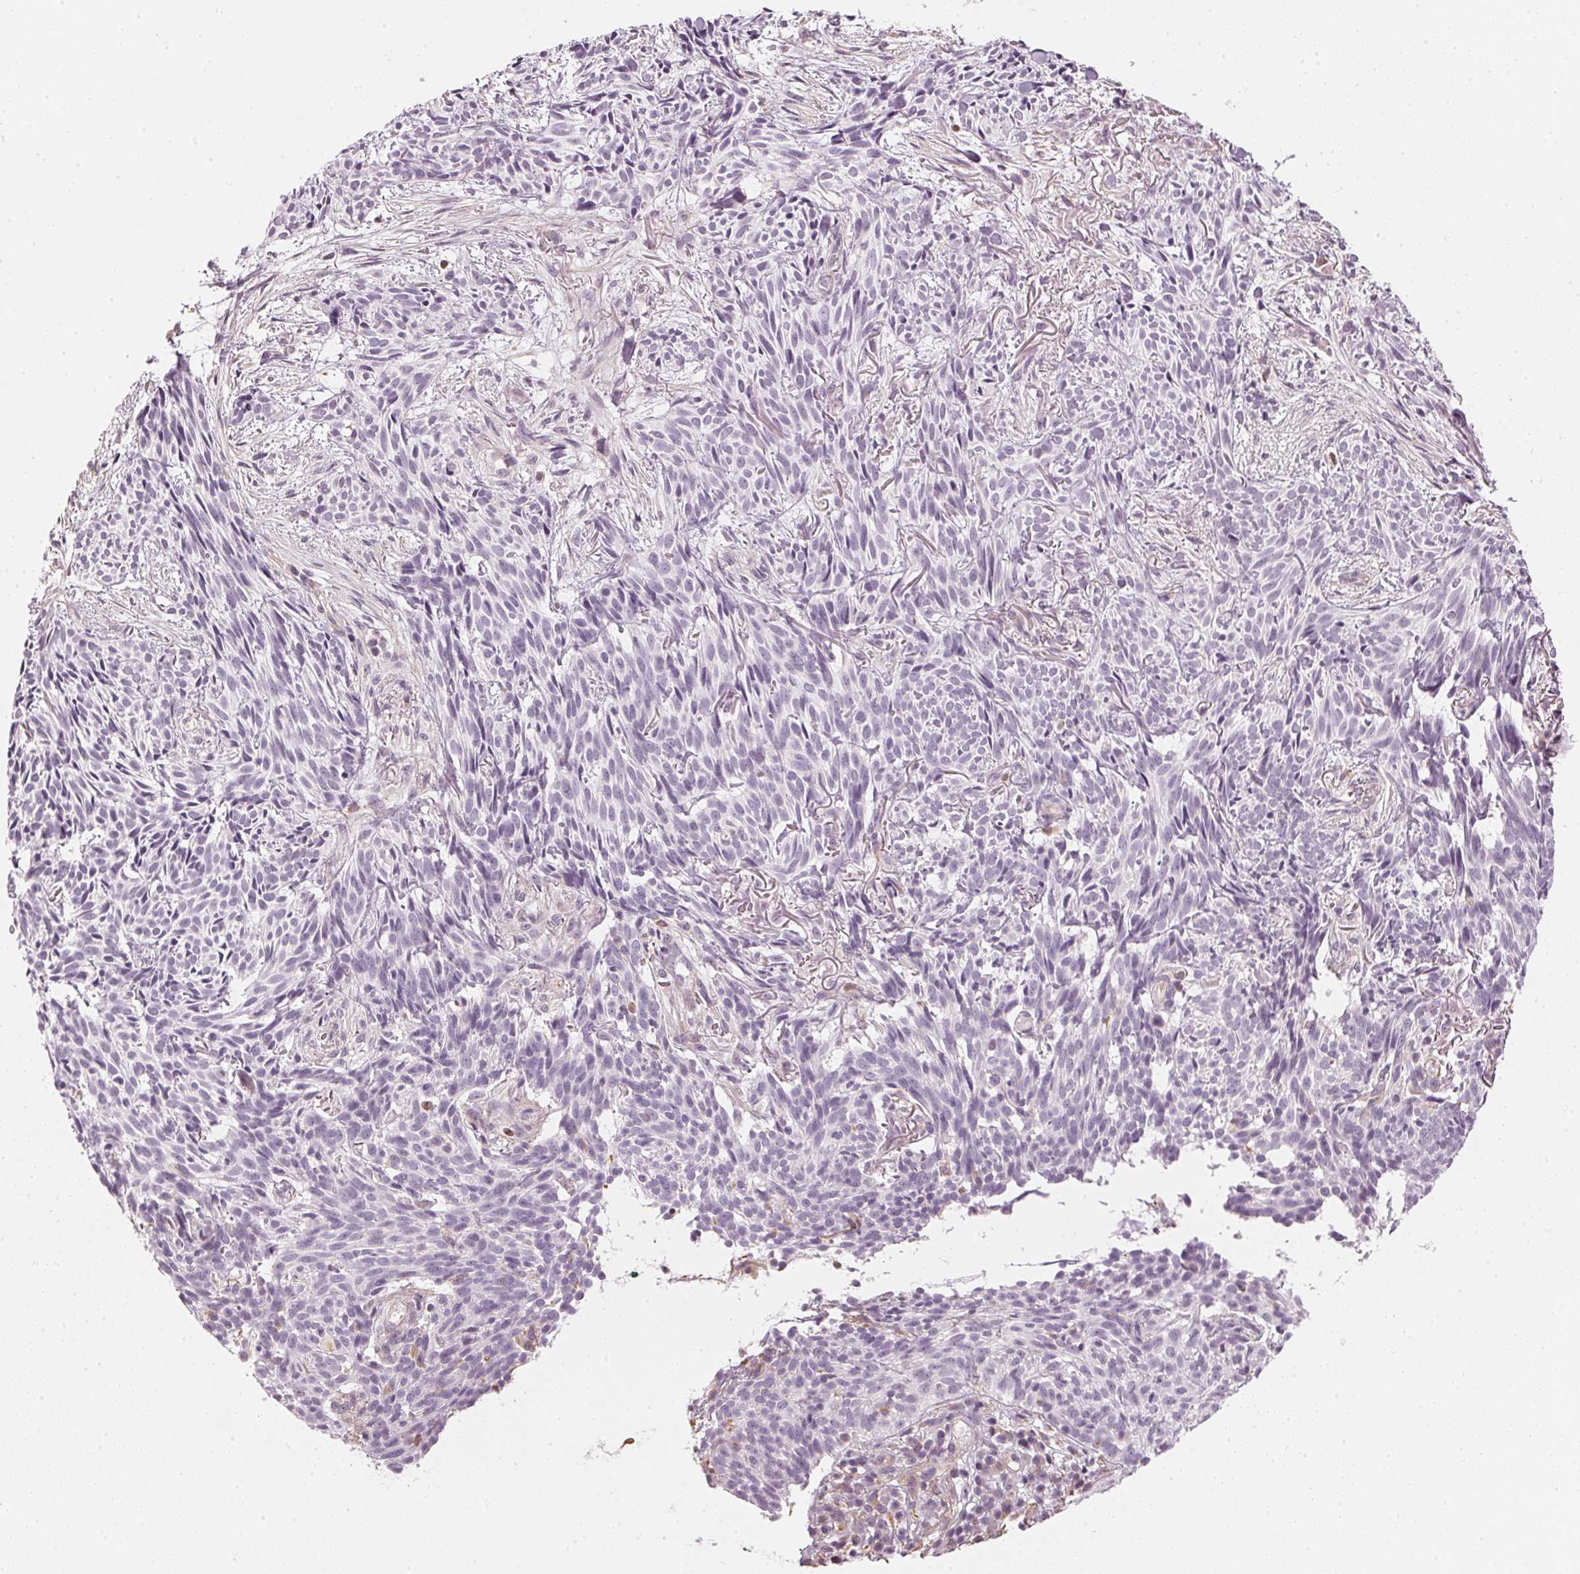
{"staining": {"intensity": "negative", "quantity": "none", "location": "none"}, "tissue": "skin cancer", "cell_type": "Tumor cells", "image_type": "cancer", "snomed": [{"axis": "morphology", "description": "Basal cell carcinoma"}, {"axis": "topography", "description": "Skin"}], "caption": "Immunohistochemical staining of human basal cell carcinoma (skin) displays no significant expression in tumor cells.", "gene": "APLP1", "patient": {"sex": "male", "age": 71}}